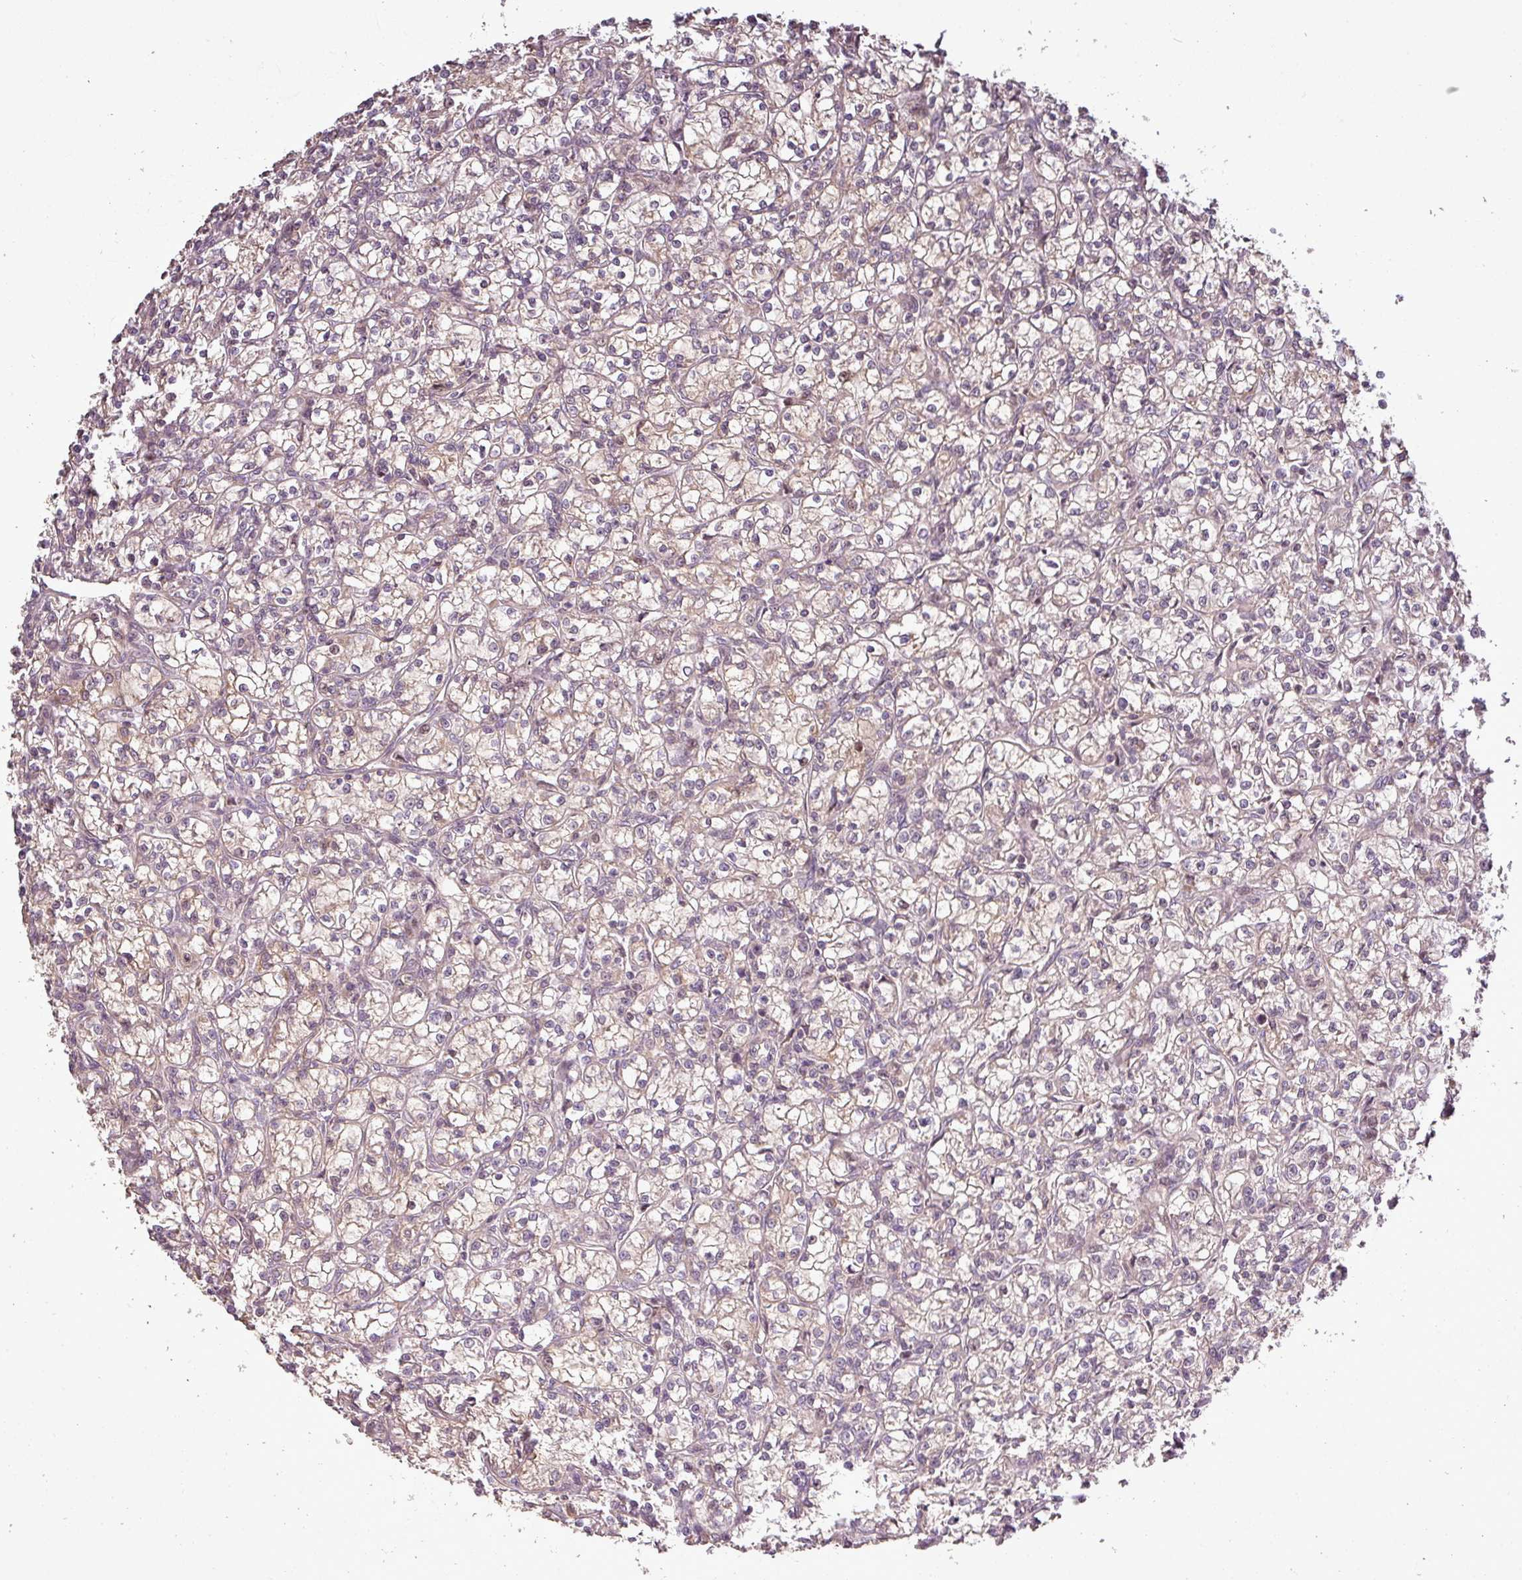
{"staining": {"intensity": "weak", "quantity": "<25%", "location": "cytoplasmic/membranous"}, "tissue": "renal cancer", "cell_type": "Tumor cells", "image_type": "cancer", "snomed": [{"axis": "morphology", "description": "Adenocarcinoma, NOS"}, {"axis": "topography", "description": "Kidney"}], "caption": "Immunohistochemistry micrograph of human renal cancer stained for a protein (brown), which displays no expression in tumor cells. (DAB immunohistochemistry (IHC) visualized using brightfield microscopy, high magnification).", "gene": "FAIM", "patient": {"sex": "female", "age": 59}}